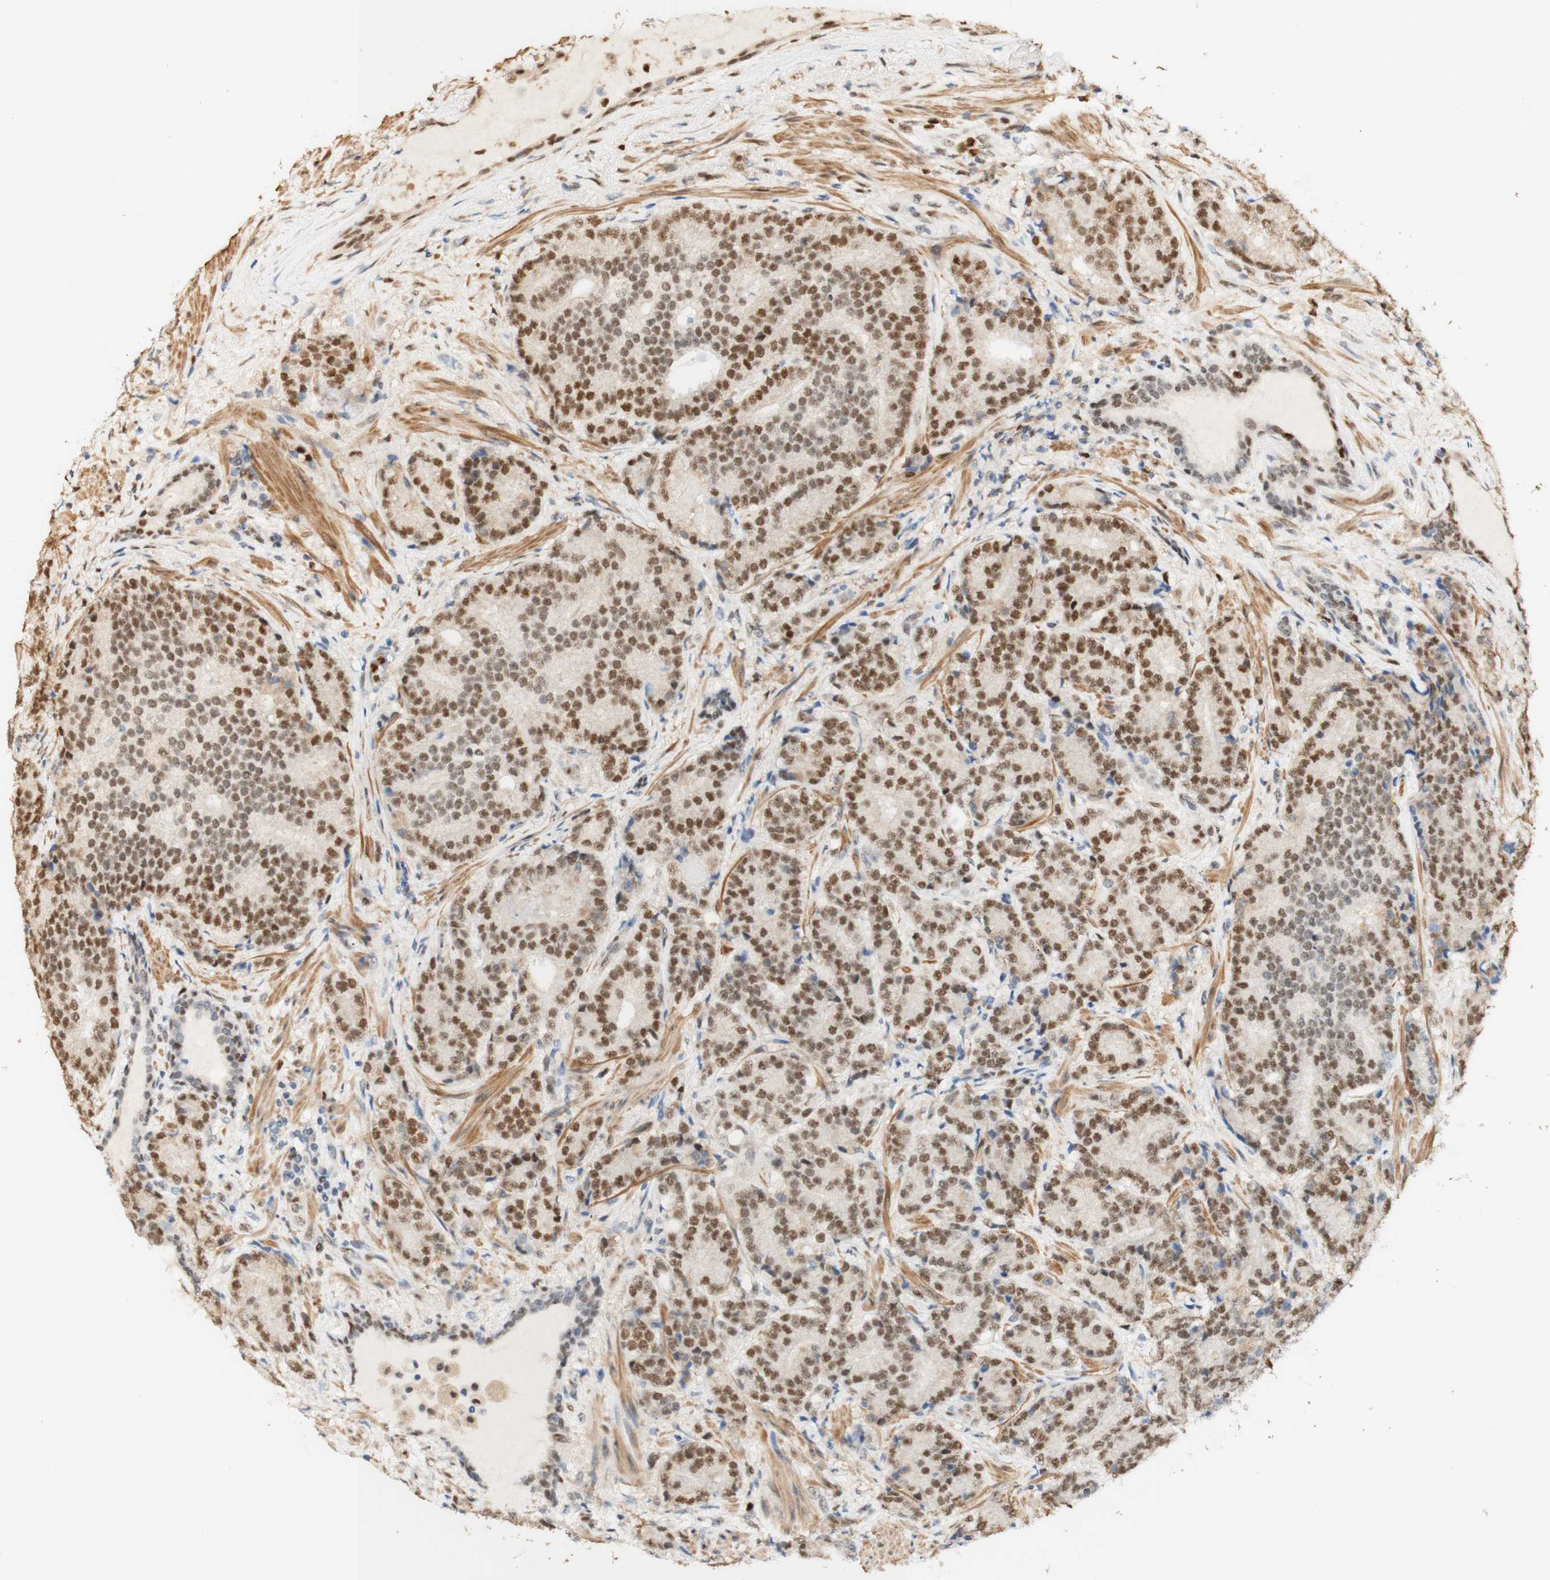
{"staining": {"intensity": "moderate", "quantity": ">75%", "location": "nuclear"}, "tissue": "prostate cancer", "cell_type": "Tumor cells", "image_type": "cancer", "snomed": [{"axis": "morphology", "description": "Adenocarcinoma, High grade"}, {"axis": "topography", "description": "Prostate"}], "caption": "DAB (3,3'-diaminobenzidine) immunohistochemical staining of prostate cancer (adenocarcinoma (high-grade)) exhibits moderate nuclear protein positivity in about >75% of tumor cells.", "gene": "MAP3K4", "patient": {"sex": "male", "age": 61}}